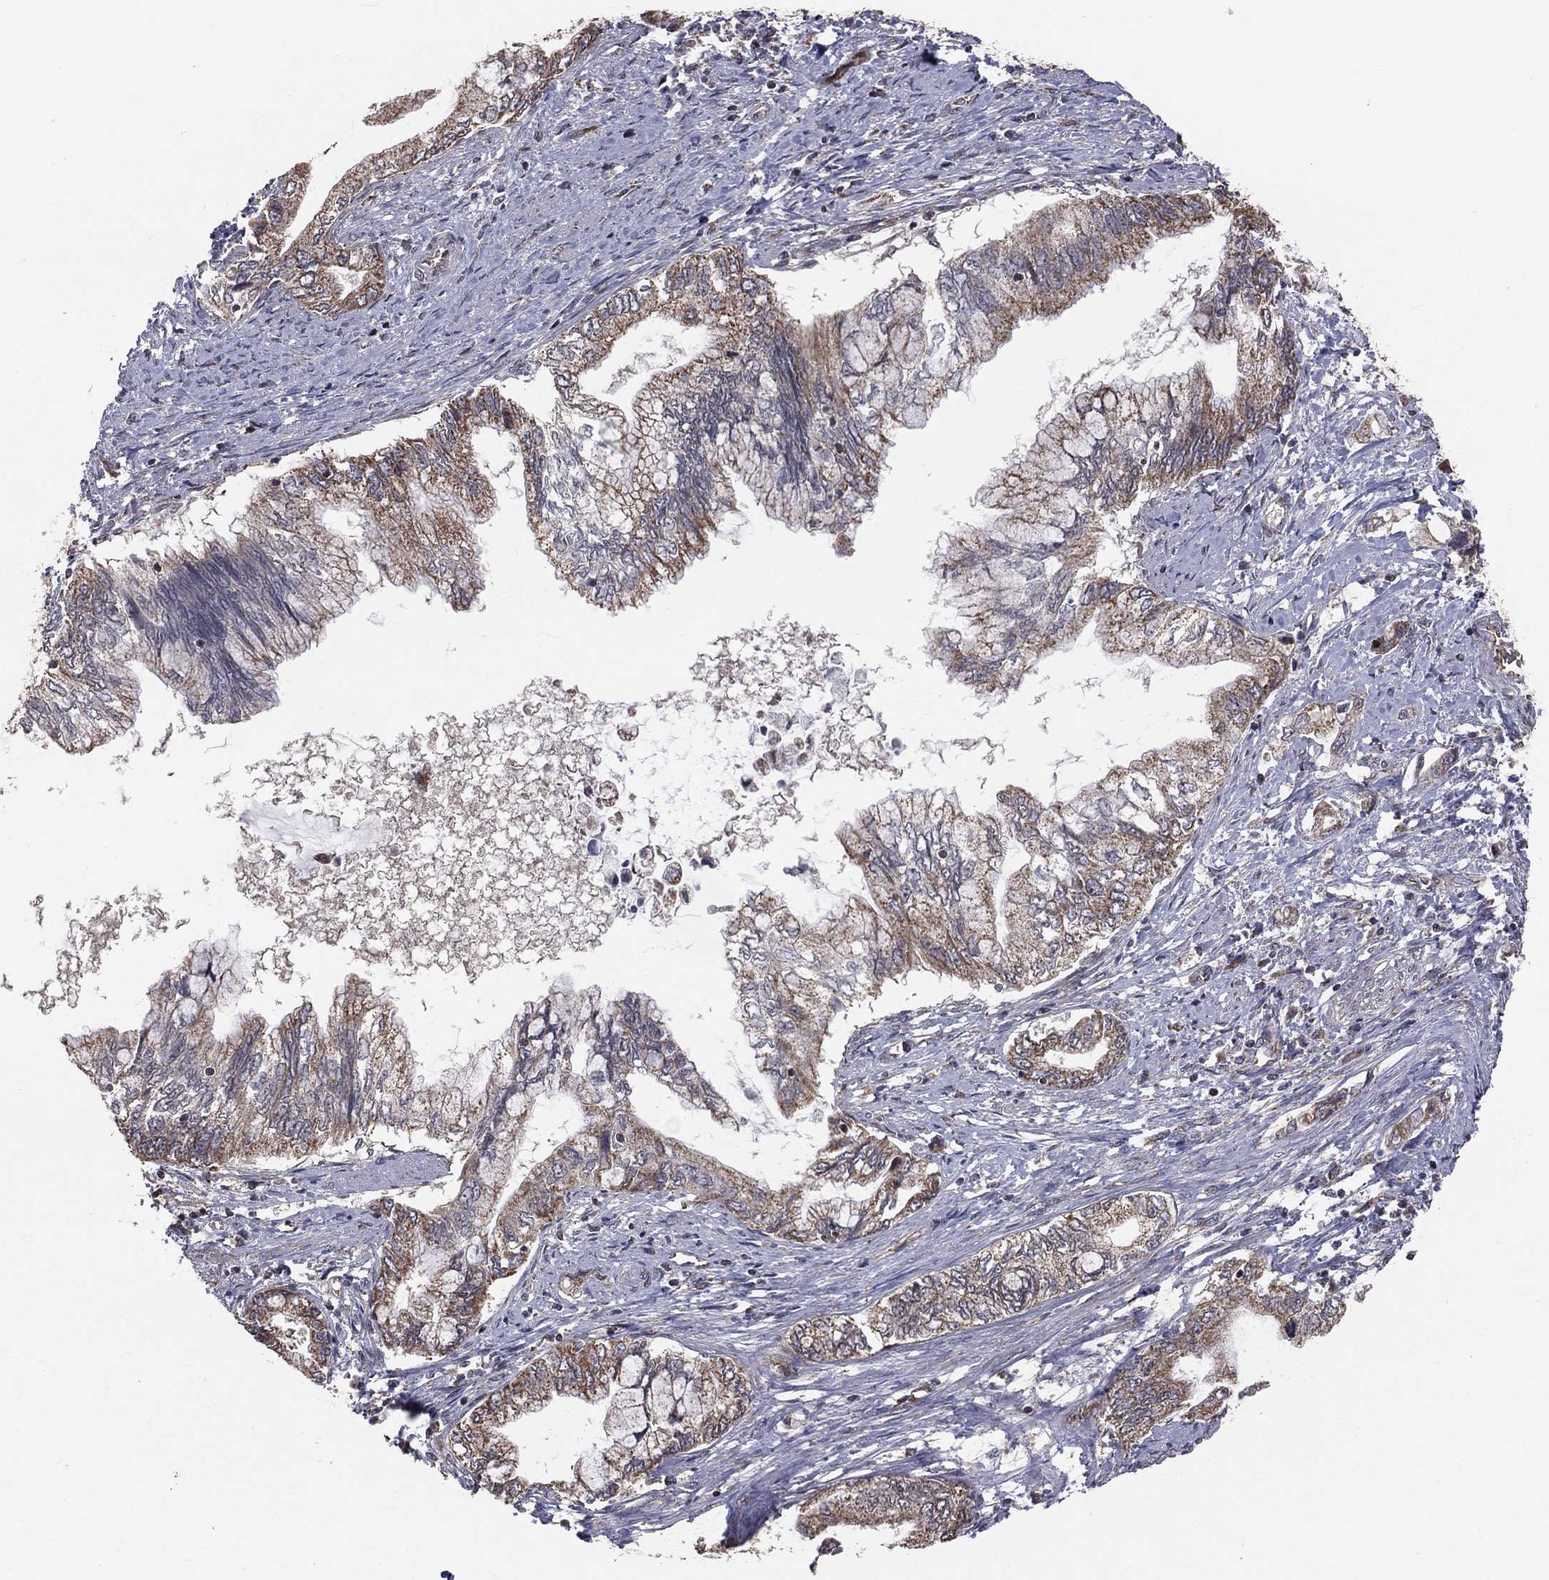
{"staining": {"intensity": "moderate", "quantity": ">75%", "location": "cytoplasmic/membranous"}, "tissue": "pancreatic cancer", "cell_type": "Tumor cells", "image_type": "cancer", "snomed": [{"axis": "morphology", "description": "Adenocarcinoma, NOS"}, {"axis": "topography", "description": "Pancreas"}], "caption": "Moderate cytoplasmic/membranous positivity is appreciated in approximately >75% of tumor cells in pancreatic cancer.", "gene": "MRPL46", "patient": {"sex": "female", "age": 73}}